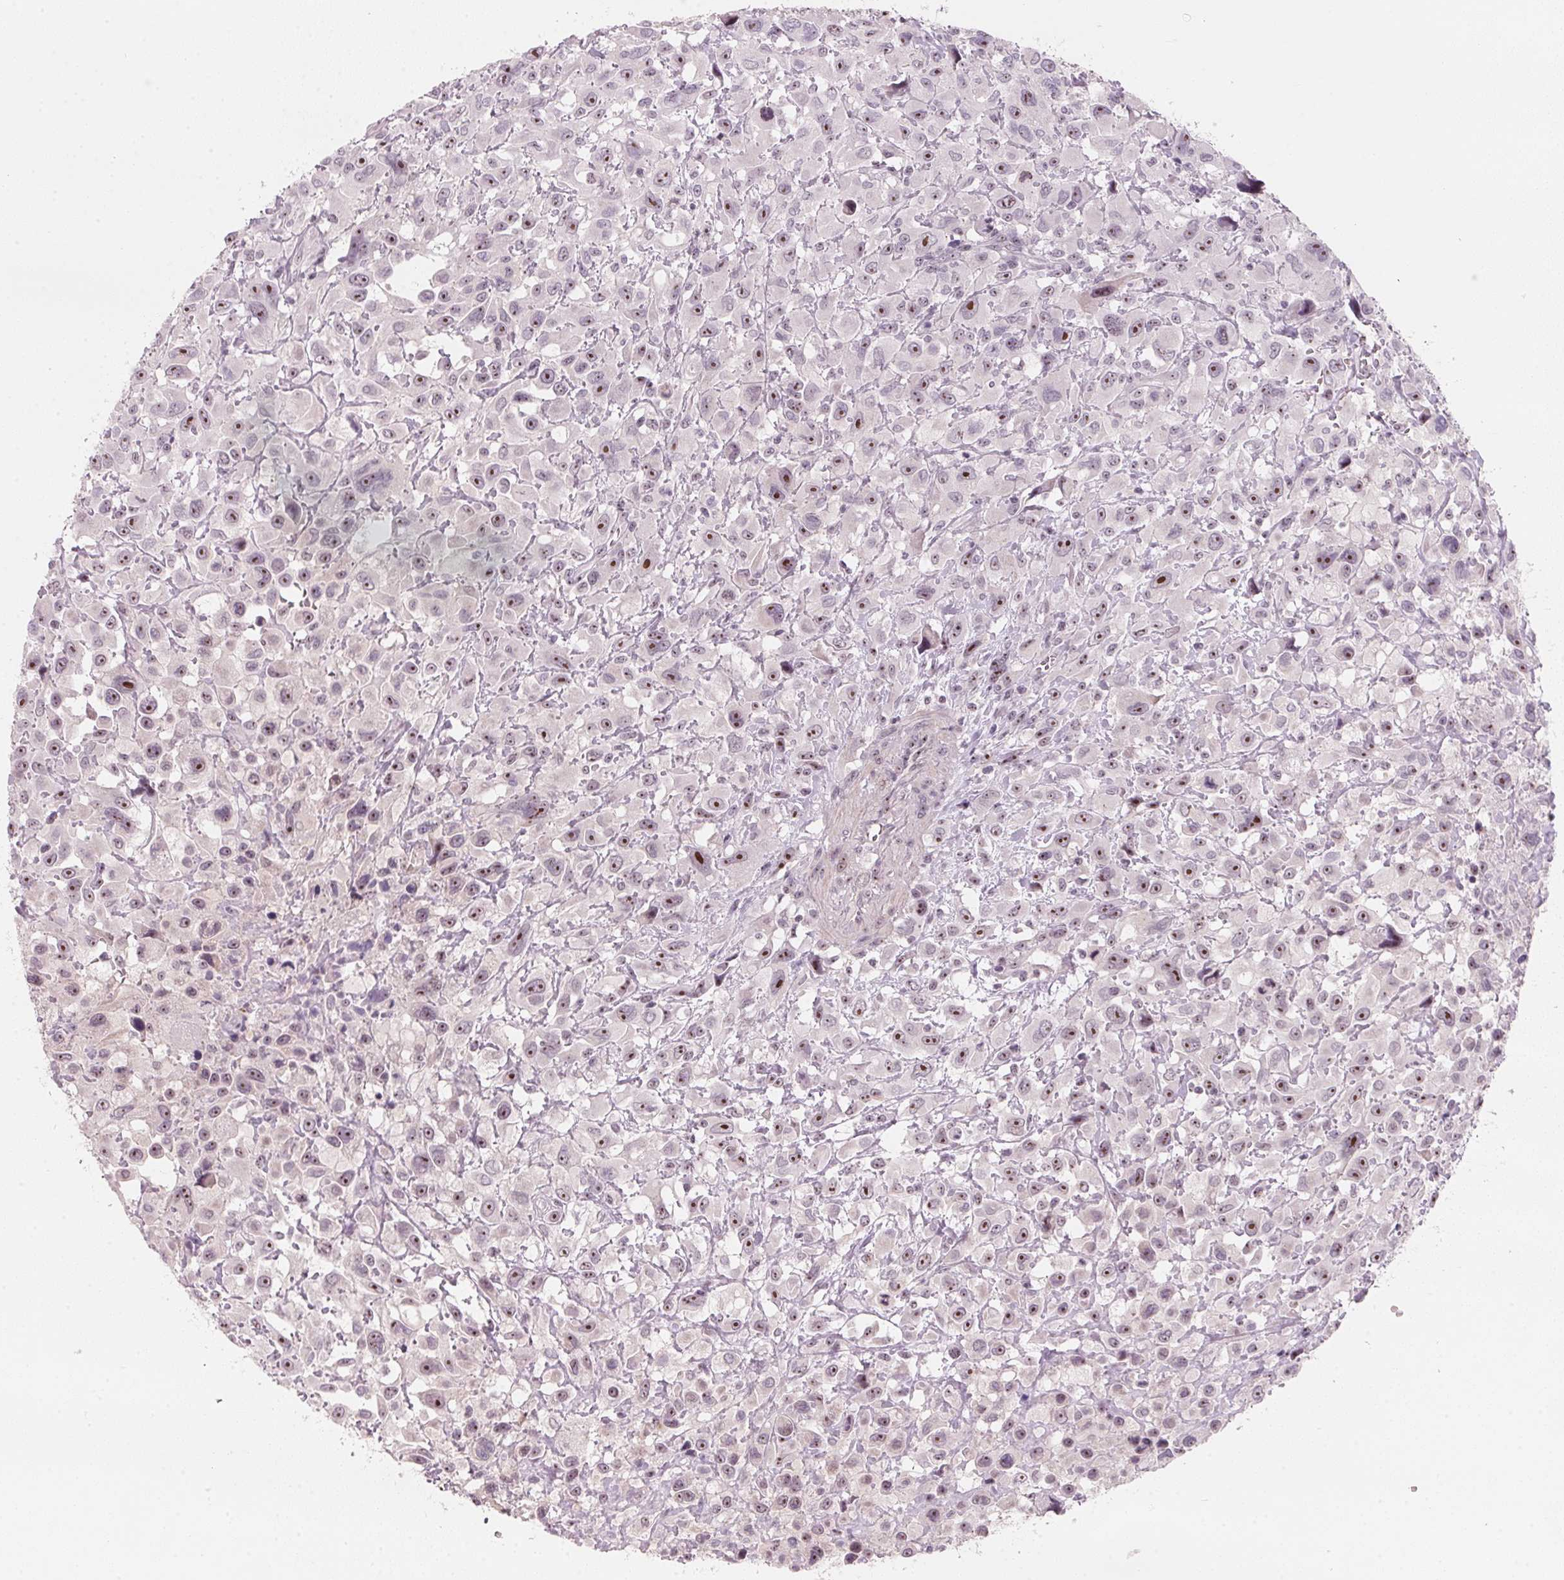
{"staining": {"intensity": "moderate", "quantity": ">75%", "location": "nuclear"}, "tissue": "head and neck cancer", "cell_type": "Tumor cells", "image_type": "cancer", "snomed": [{"axis": "morphology", "description": "Squamous cell carcinoma, NOS"}, {"axis": "morphology", "description": "Squamous cell carcinoma, metastatic, NOS"}, {"axis": "topography", "description": "Oral tissue"}, {"axis": "topography", "description": "Head-Neck"}], "caption": "An image showing moderate nuclear staining in approximately >75% of tumor cells in squamous cell carcinoma (head and neck), as visualized by brown immunohistochemical staining.", "gene": "DNTTIP2", "patient": {"sex": "female", "age": 85}}